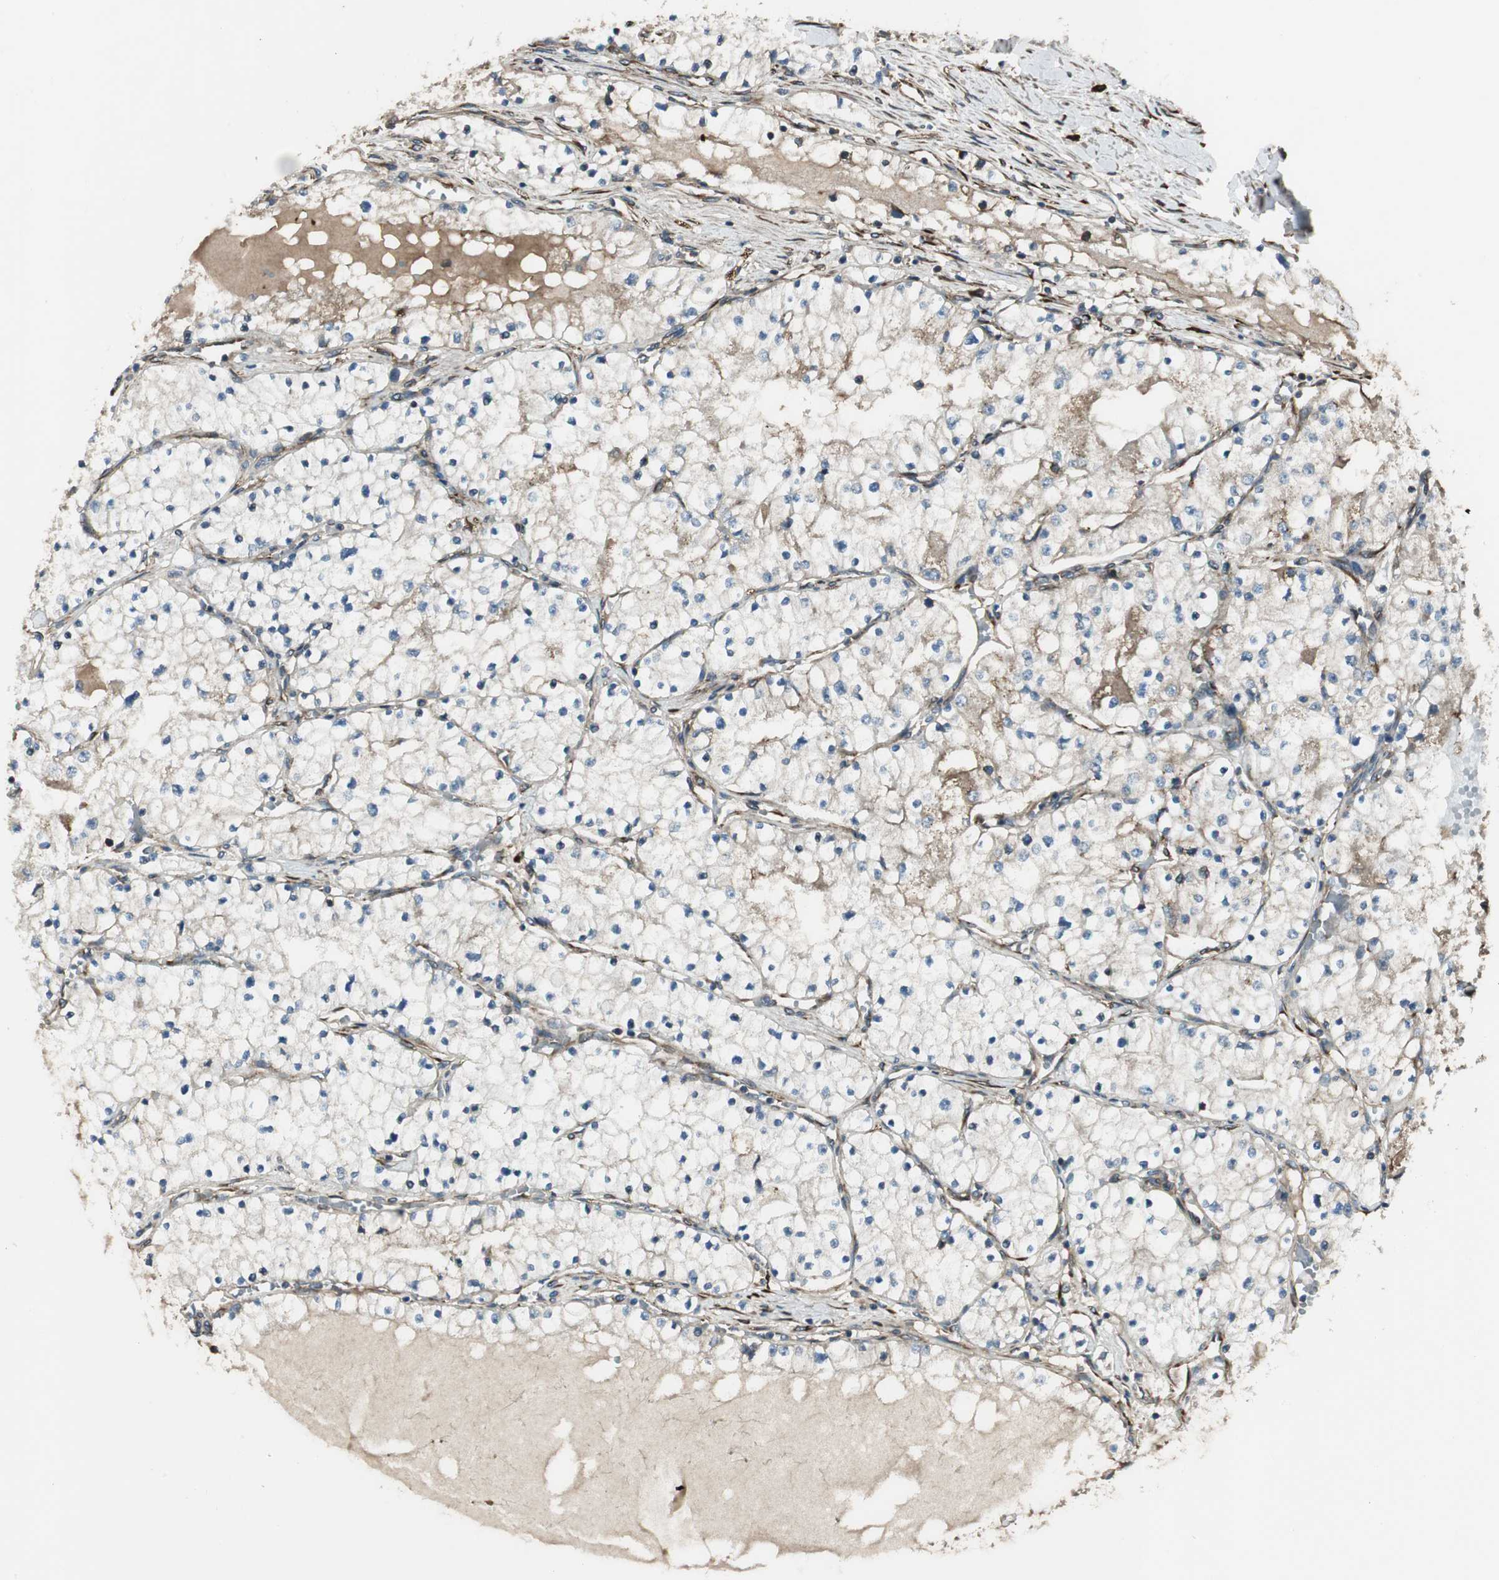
{"staining": {"intensity": "weak", "quantity": "<25%", "location": "cytoplasmic/membranous"}, "tissue": "renal cancer", "cell_type": "Tumor cells", "image_type": "cancer", "snomed": [{"axis": "morphology", "description": "Adenocarcinoma, NOS"}, {"axis": "topography", "description": "Kidney"}], "caption": "Tumor cells show no significant positivity in renal cancer.", "gene": "PRKG1", "patient": {"sex": "male", "age": 68}}